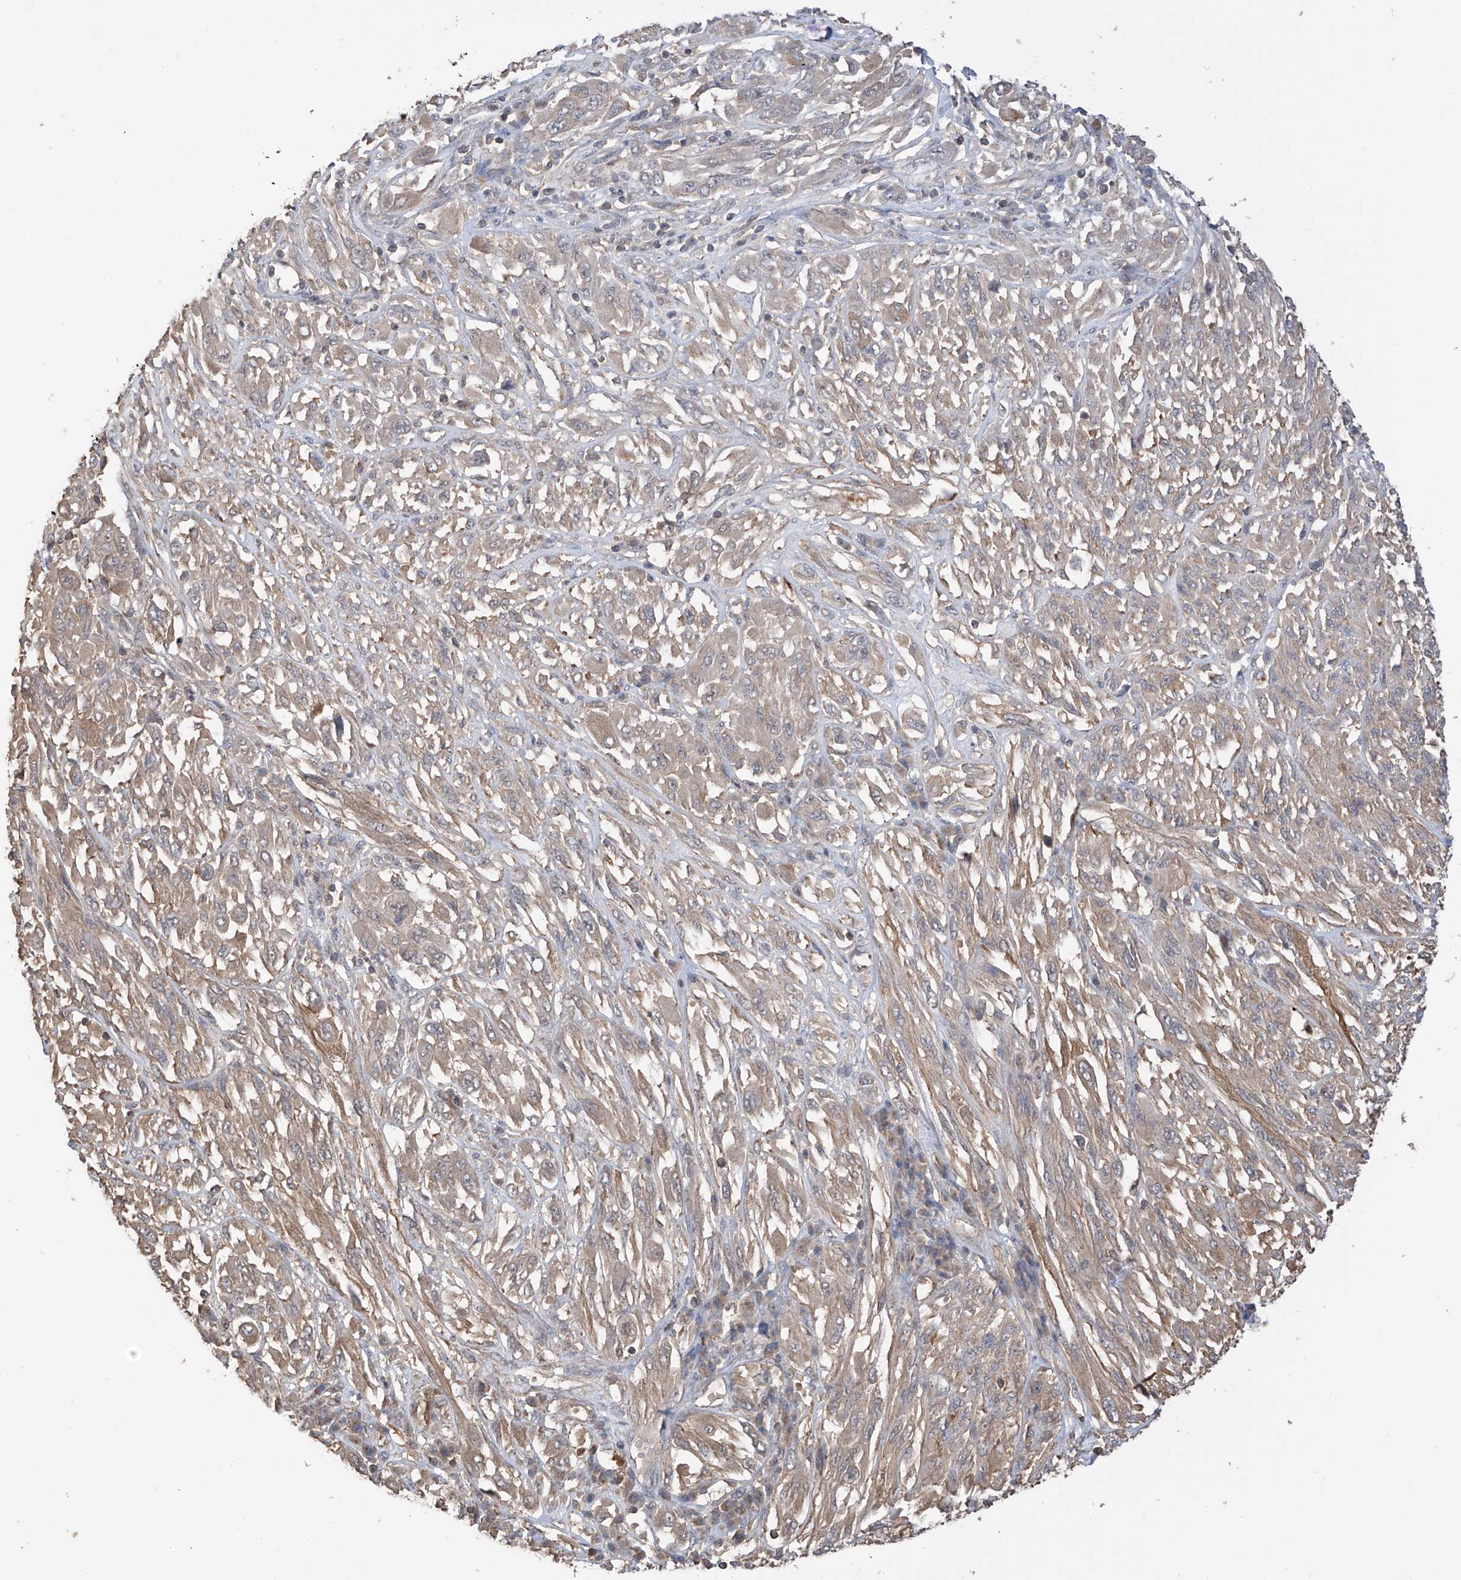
{"staining": {"intensity": "weak", "quantity": "25%-75%", "location": "cytoplasmic/membranous"}, "tissue": "melanoma", "cell_type": "Tumor cells", "image_type": "cancer", "snomed": [{"axis": "morphology", "description": "Malignant melanoma, NOS"}, {"axis": "topography", "description": "Skin"}], "caption": "Brown immunohistochemical staining in human melanoma displays weak cytoplasmic/membranous staining in about 25%-75% of tumor cells.", "gene": "RPAIN", "patient": {"sex": "female", "age": 91}}